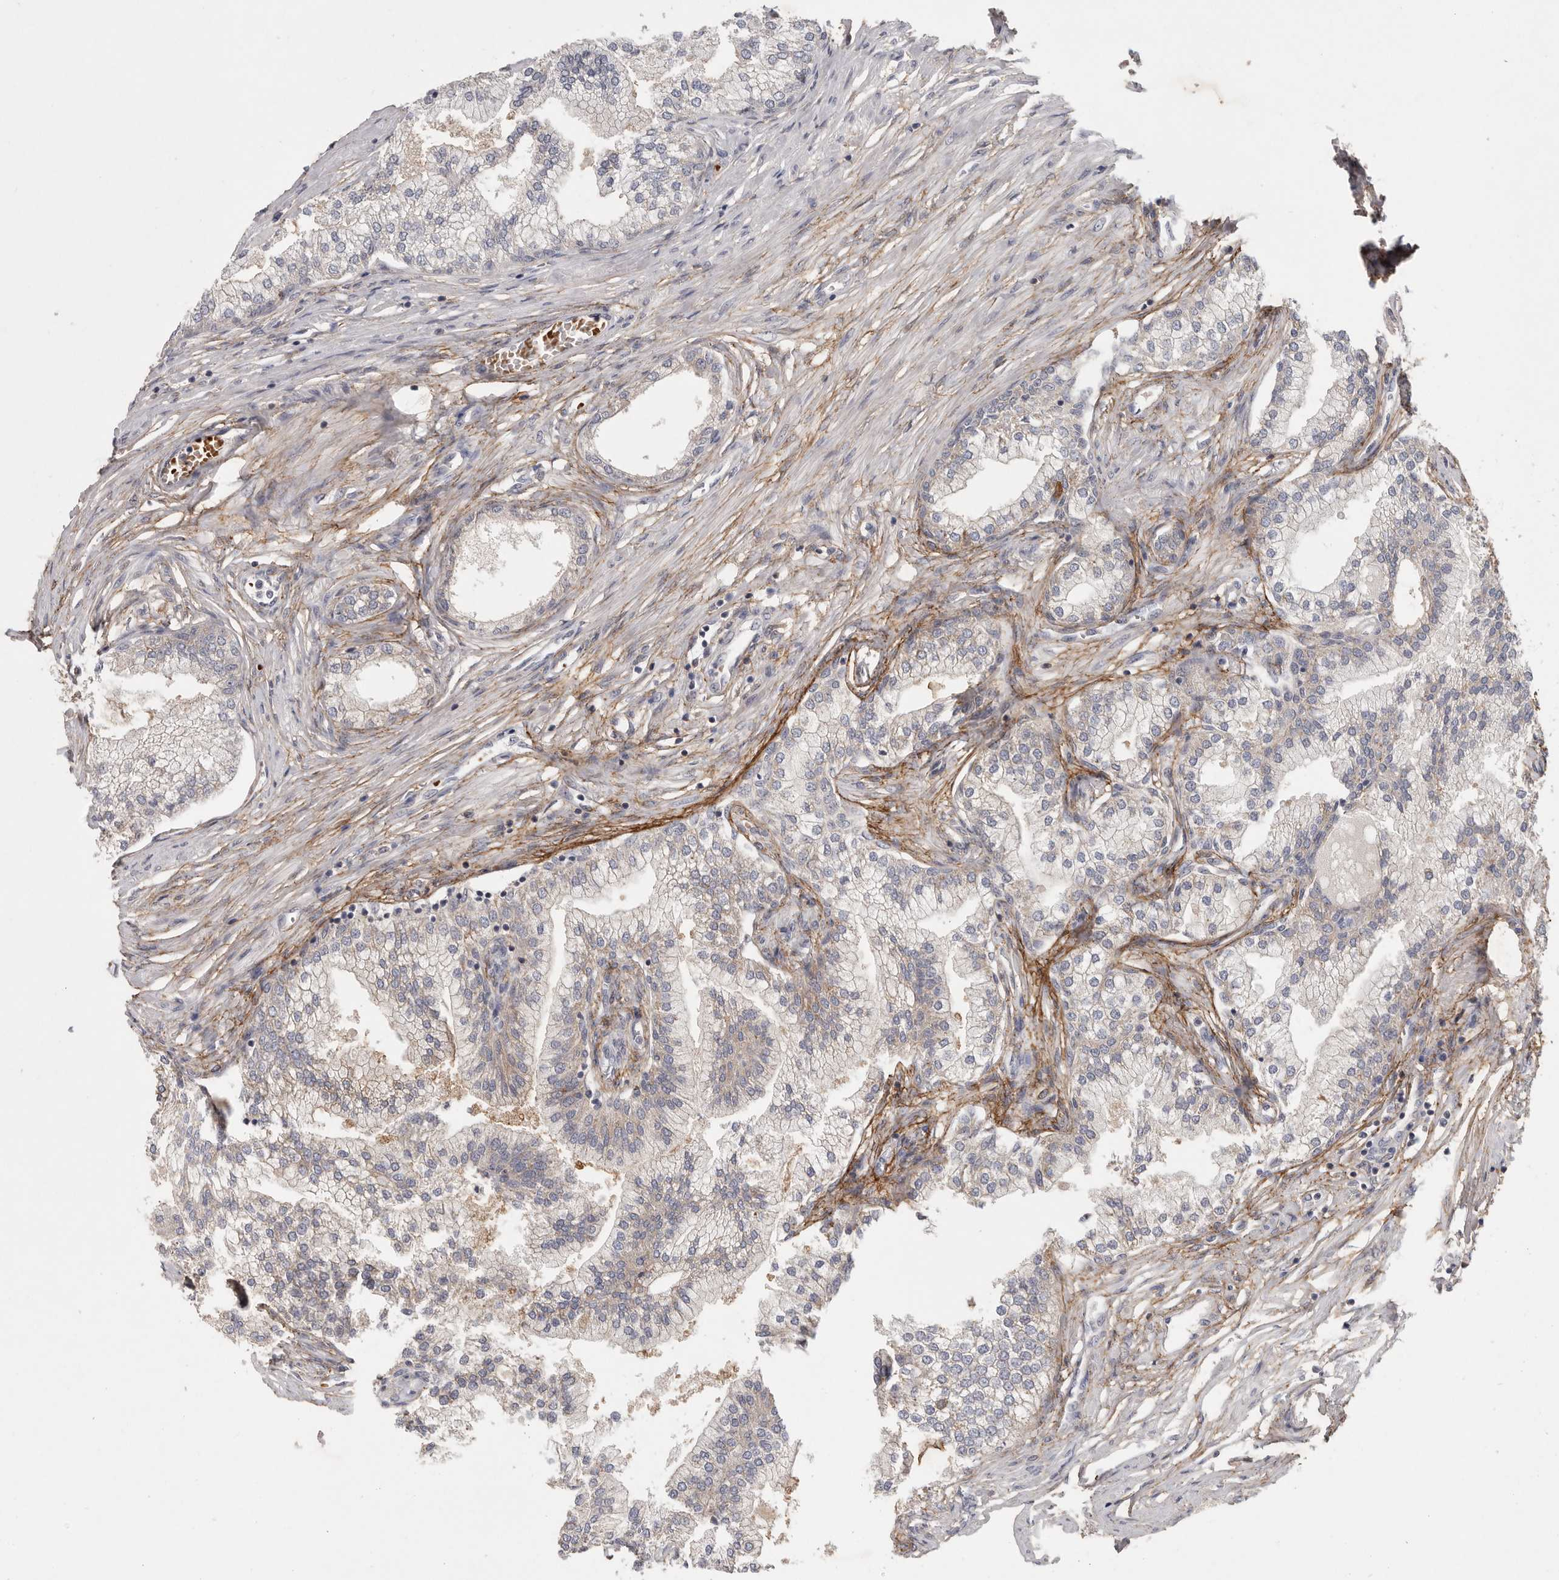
{"staining": {"intensity": "moderate", "quantity": "25%-75%", "location": "cytoplasmic/membranous"}, "tissue": "prostate", "cell_type": "Glandular cells", "image_type": "normal", "snomed": [{"axis": "morphology", "description": "Normal tissue, NOS"}, {"axis": "morphology", "description": "Urothelial carcinoma, Low grade"}, {"axis": "topography", "description": "Urinary bladder"}, {"axis": "topography", "description": "Prostate"}], "caption": "Benign prostate displays moderate cytoplasmic/membranous positivity in approximately 25%-75% of glandular cells, visualized by immunohistochemistry.", "gene": "CFAP298", "patient": {"sex": "male", "age": 60}}